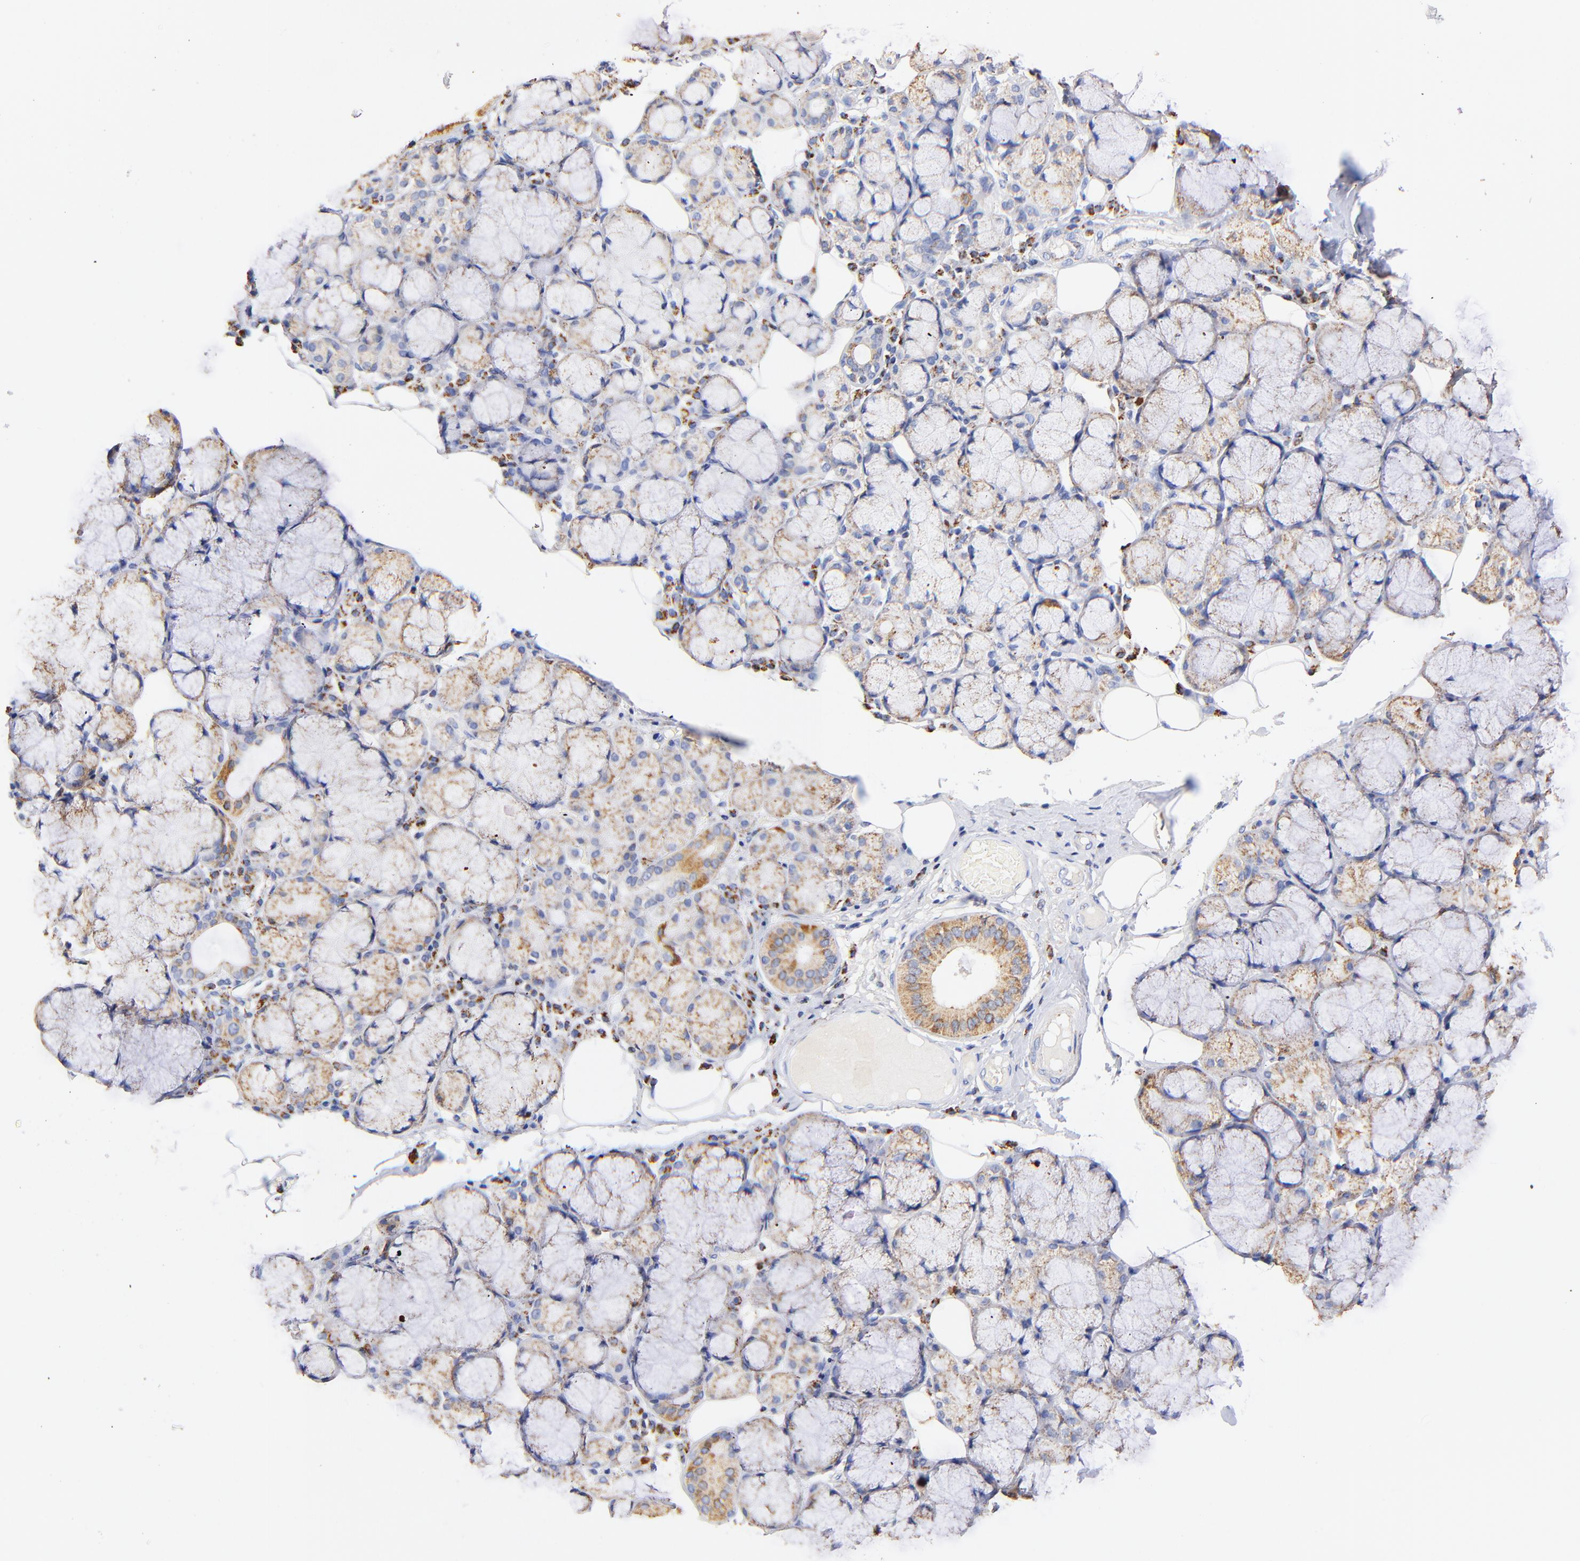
{"staining": {"intensity": "moderate", "quantity": ">75%", "location": "cytoplasmic/membranous"}, "tissue": "salivary gland", "cell_type": "Glandular cells", "image_type": "normal", "snomed": [{"axis": "morphology", "description": "Normal tissue, NOS"}, {"axis": "topography", "description": "Skeletal muscle"}, {"axis": "topography", "description": "Oral tissue"}, {"axis": "topography", "description": "Salivary gland"}, {"axis": "topography", "description": "Peripheral nerve tissue"}], "caption": "This is a micrograph of immunohistochemistry staining of normal salivary gland, which shows moderate expression in the cytoplasmic/membranous of glandular cells.", "gene": "ATP5F1D", "patient": {"sex": "male", "age": 54}}